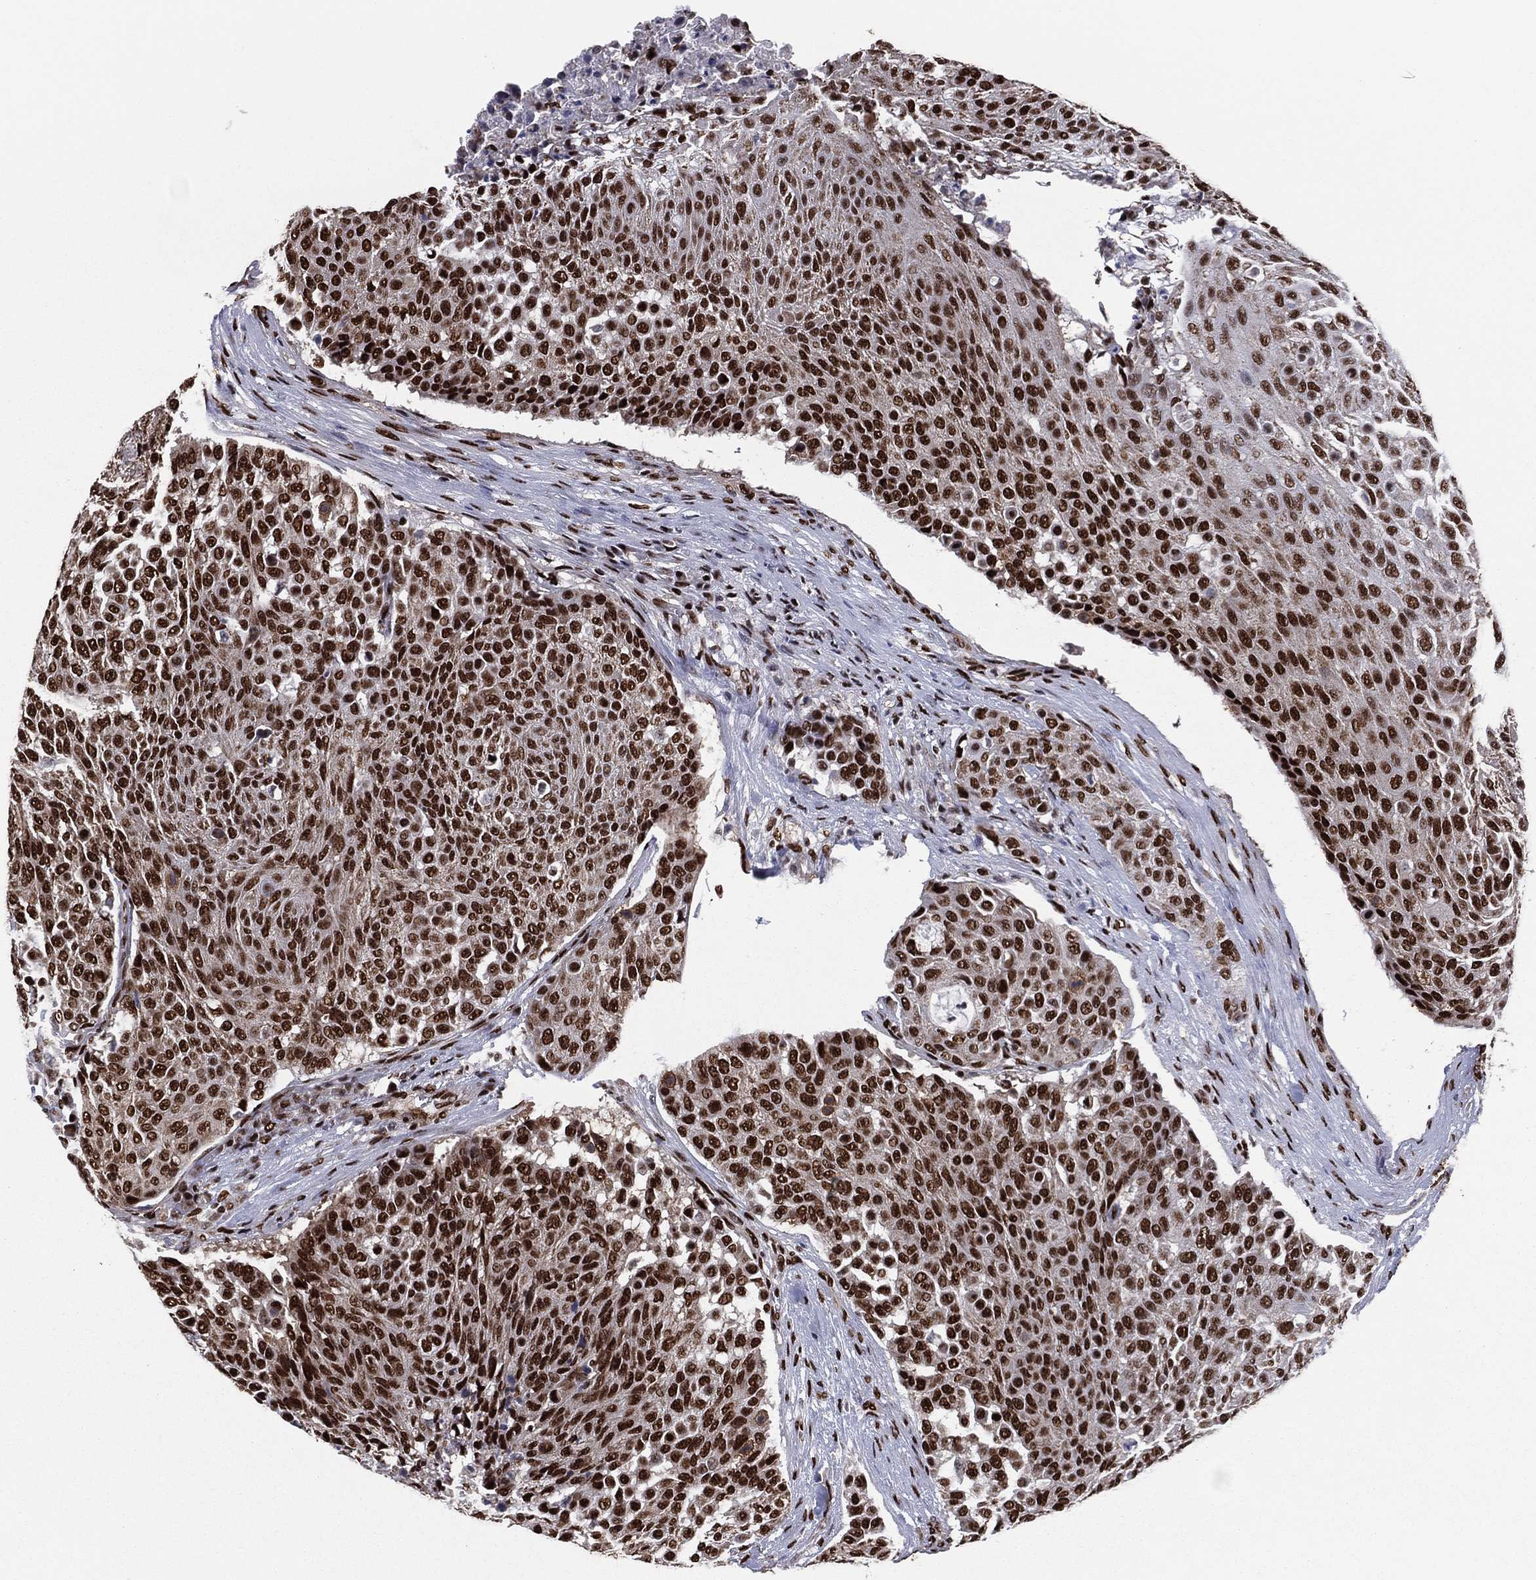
{"staining": {"intensity": "strong", "quantity": ">75%", "location": "nuclear"}, "tissue": "urothelial cancer", "cell_type": "Tumor cells", "image_type": "cancer", "snomed": [{"axis": "morphology", "description": "Urothelial carcinoma, High grade"}, {"axis": "topography", "description": "Urinary bladder"}], "caption": "A high-resolution micrograph shows IHC staining of urothelial carcinoma (high-grade), which shows strong nuclear positivity in approximately >75% of tumor cells. The staining was performed using DAB (3,3'-diaminobenzidine) to visualize the protein expression in brown, while the nuclei were stained in blue with hematoxylin (Magnification: 20x).", "gene": "TP53BP1", "patient": {"sex": "female", "age": 63}}